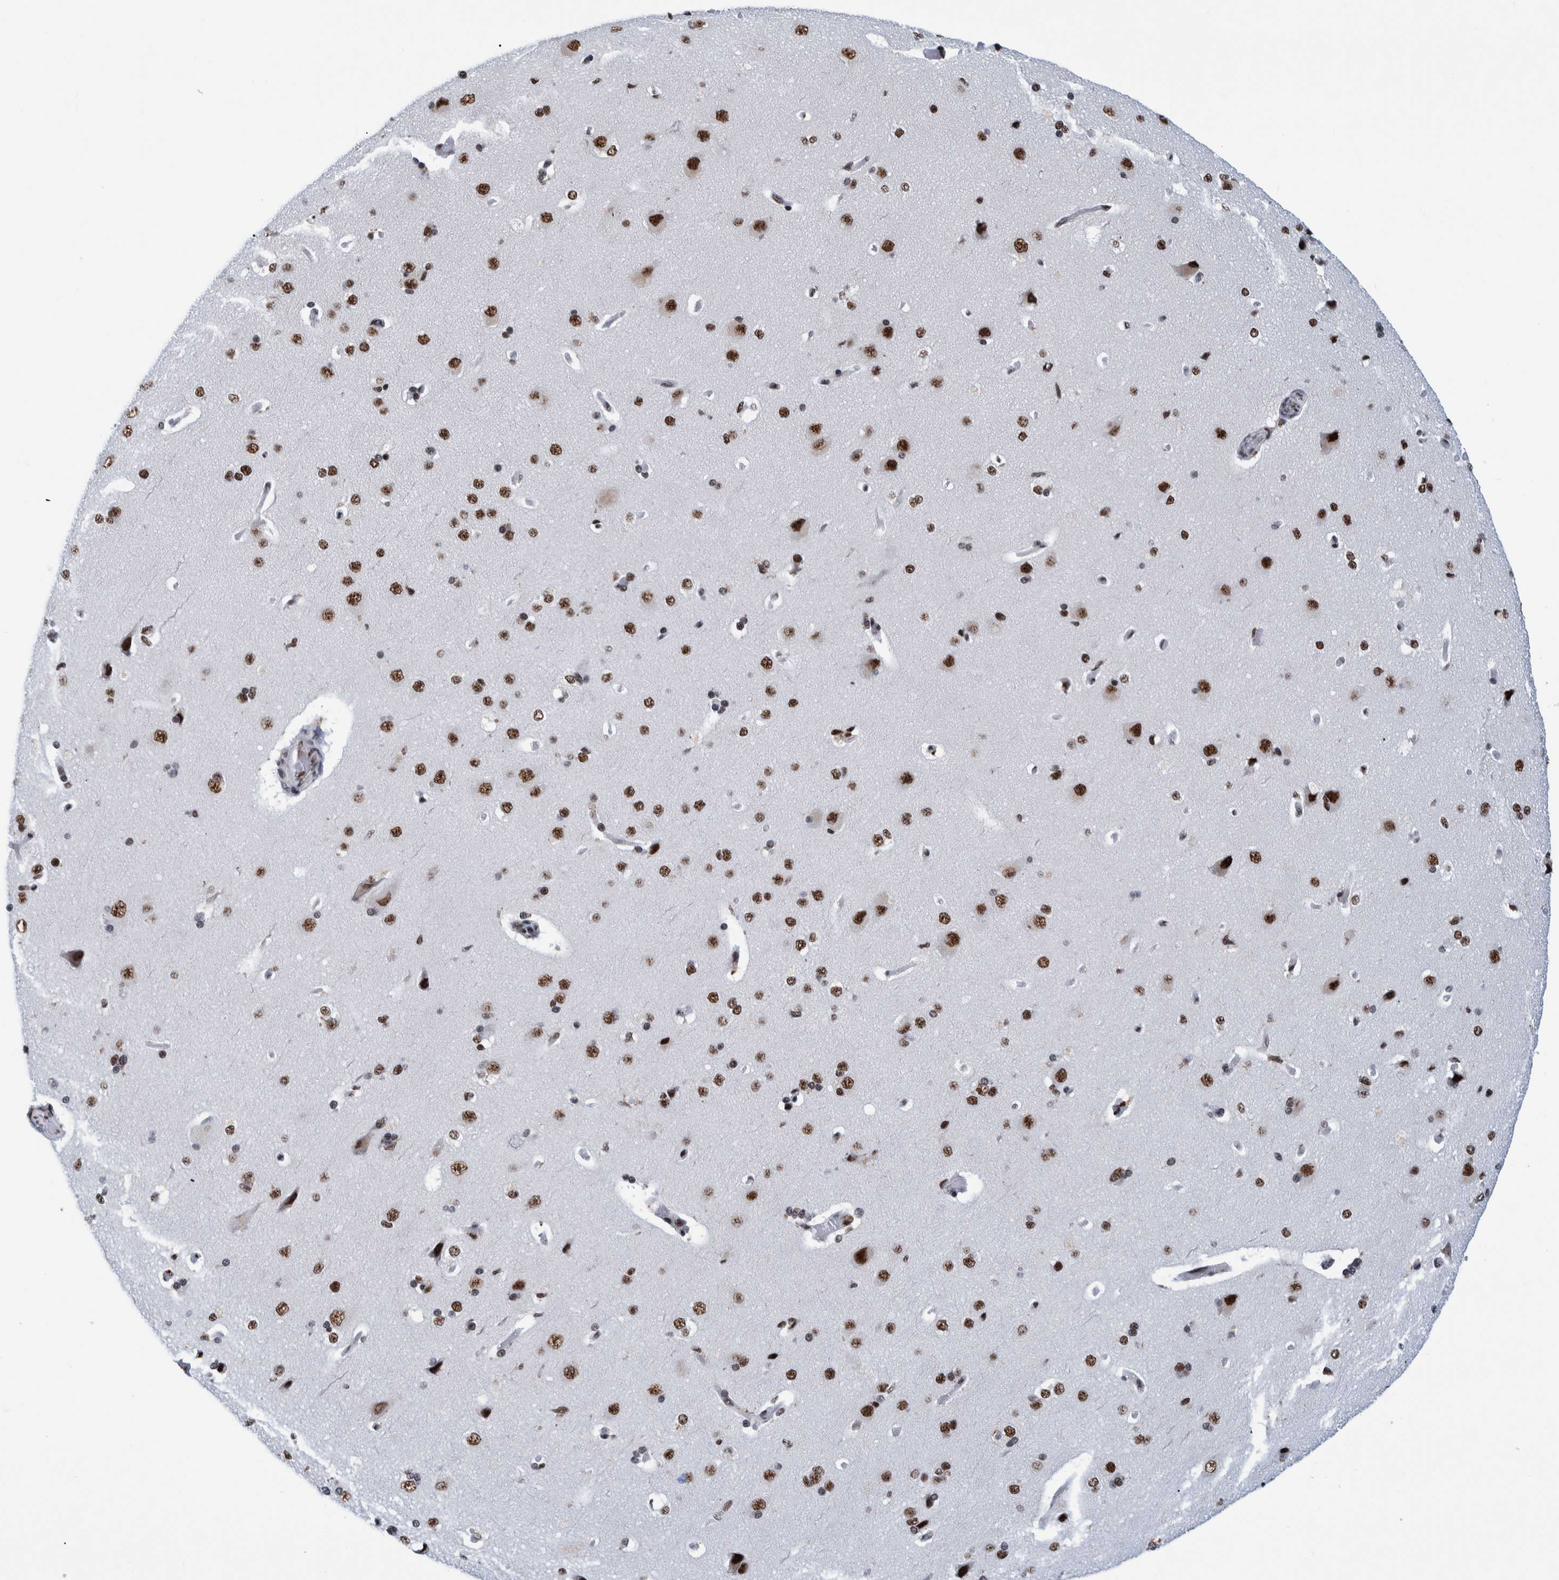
{"staining": {"intensity": "strong", "quantity": ">75%", "location": "nuclear"}, "tissue": "cerebral cortex", "cell_type": "Endothelial cells", "image_type": "normal", "snomed": [{"axis": "morphology", "description": "Normal tissue, NOS"}, {"axis": "topography", "description": "Cerebral cortex"}], "caption": "The micrograph demonstrates staining of benign cerebral cortex, revealing strong nuclear protein staining (brown color) within endothelial cells.", "gene": "EFTUD2", "patient": {"sex": "male", "age": 62}}